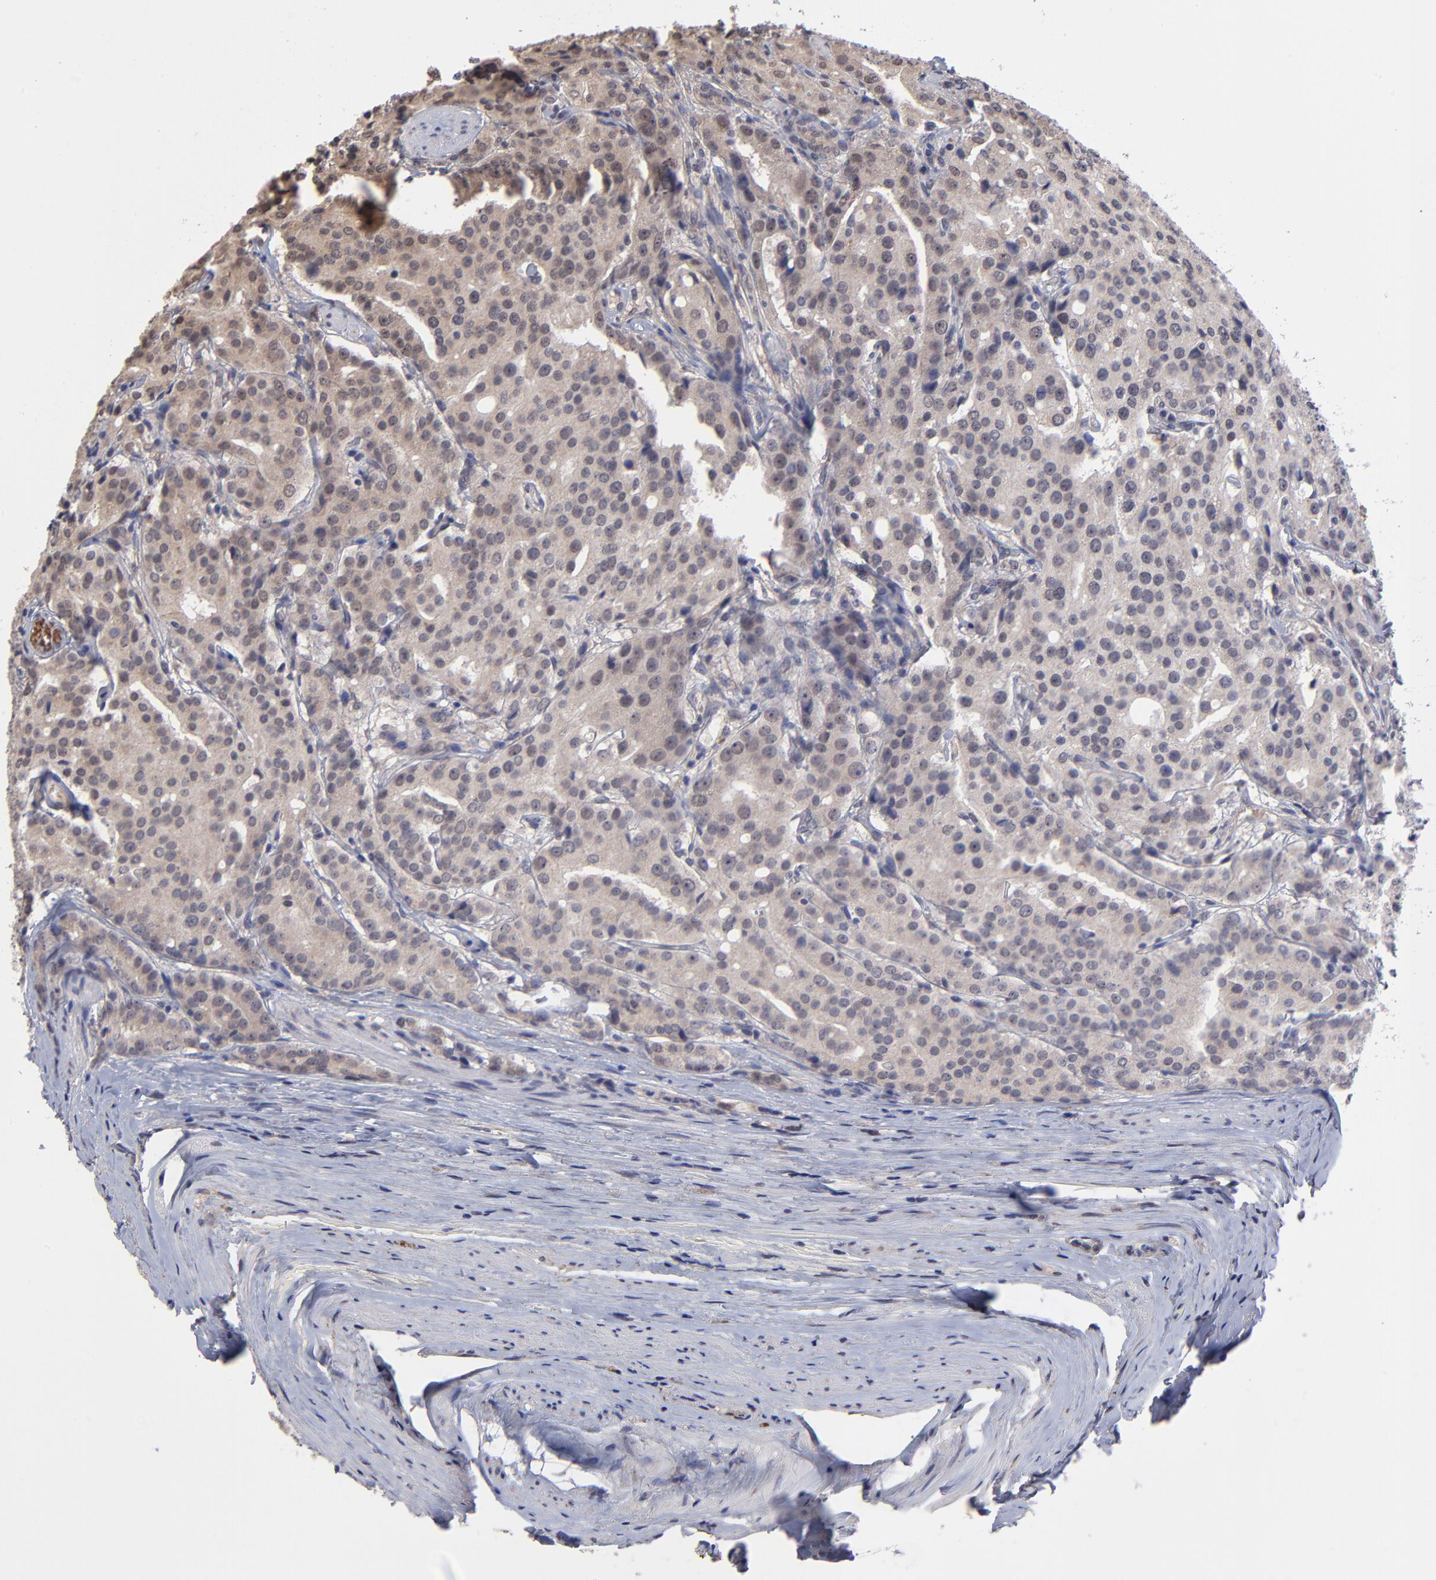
{"staining": {"intensity": "weak", "quantity": ">75%", "location": "cytoplasmic/membranous"}, "tissue": "prostate cancer", "cell_type": "Tumor cells", "image_type": "cancer", "snomed": [{"axis": "morphology", "description": "Adenocarcinoma, Medium grade"}, {"axis": "topography", "description": "Prostate"}], "caption": "The immunohistochemical stain highlights weak cytoplasmic/membranous staining in tumor cells of medium-grade adenocarcinoma (prostate) tissue.", "gene": "CHL1", "patient": {"sex": "male", "age": 72}}